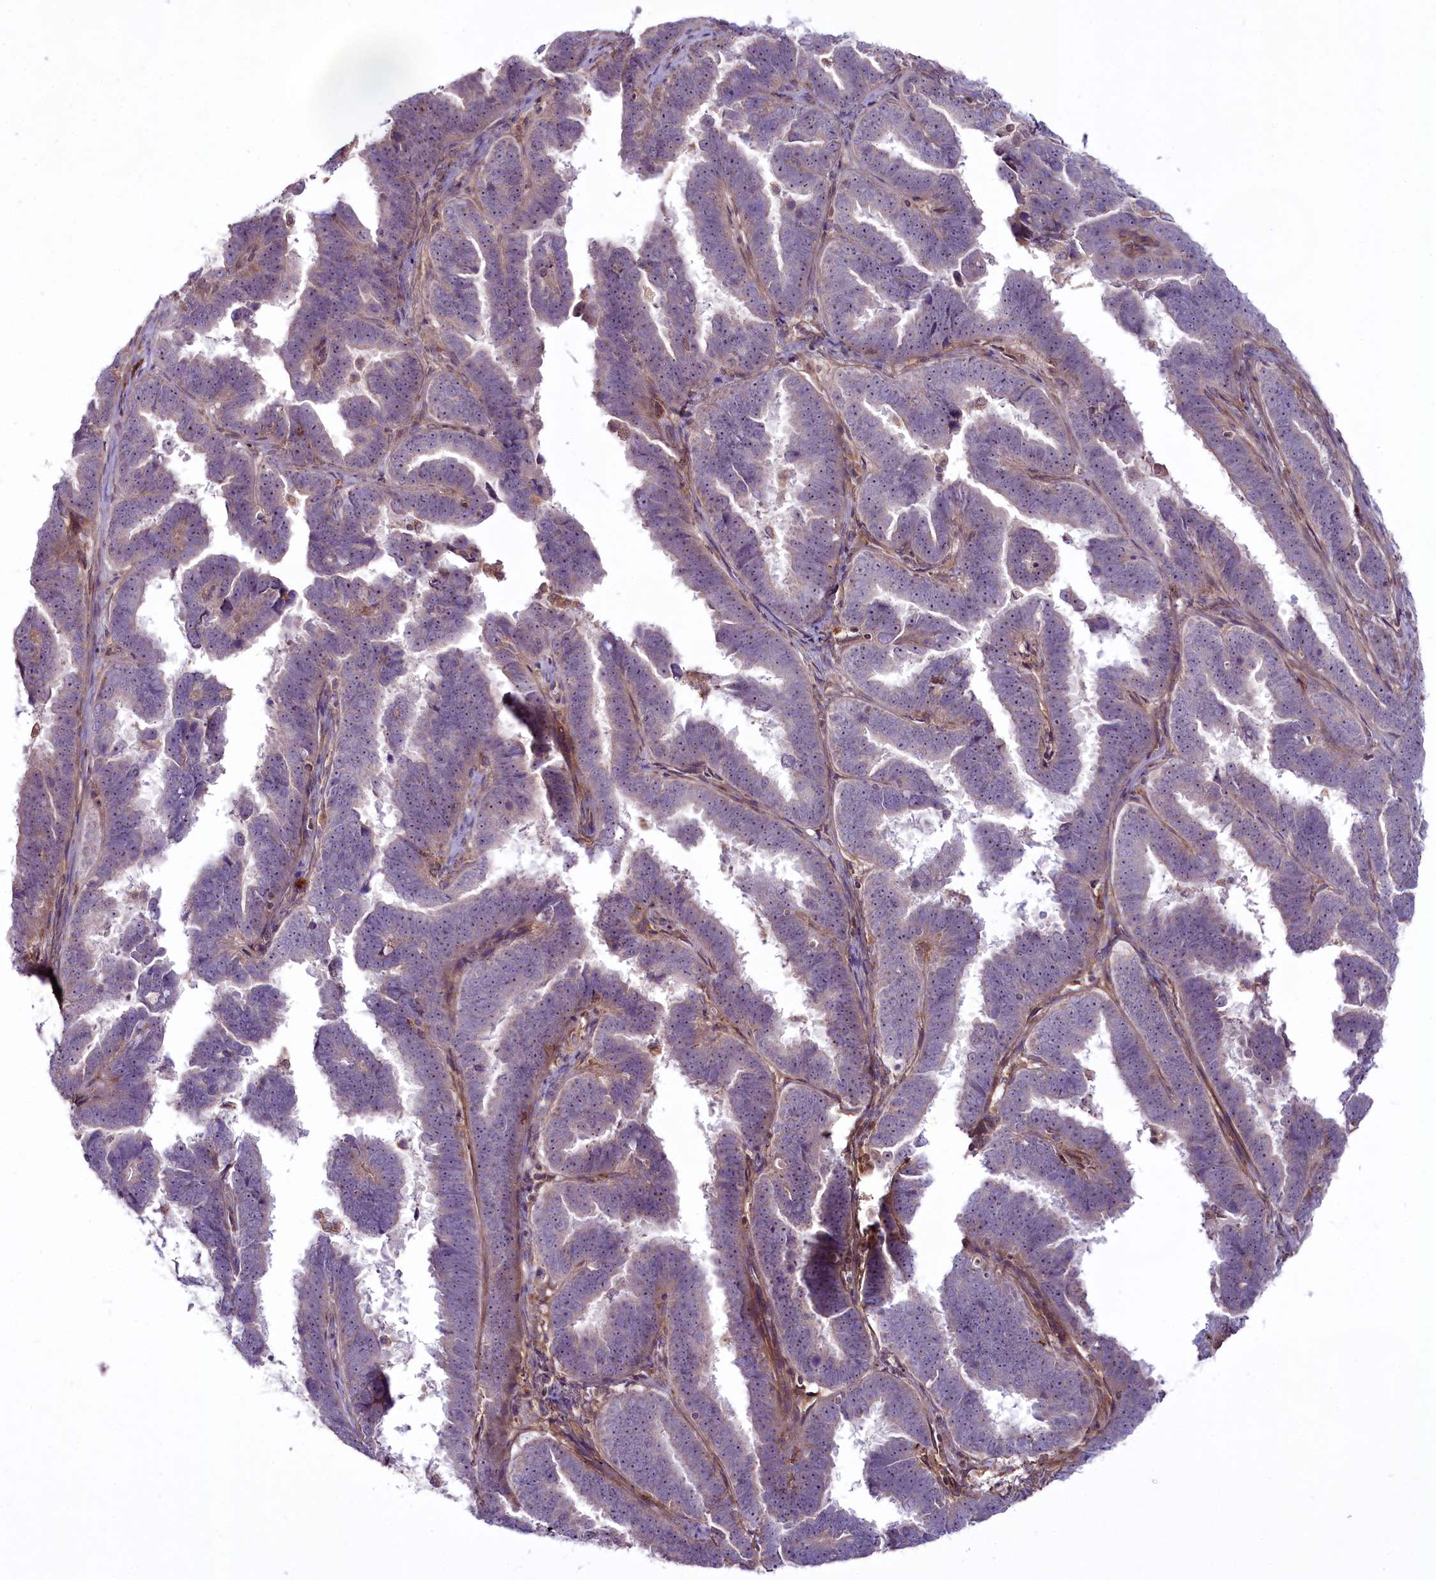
{"staining": {"intensity": "weak", "quantity": "25%-75%", "location": "nuclear"}, "tissue": "endometrial cancer", "cell_type": "Tumor cells", "image_type": "cancer", "snomed": [{"axis": "morphology", "description": "Adenocarcinoma, NOS"}, {"axis": "topography", "description": "Endometrium"}], "caption": "Human endometrial cancer stained with a brown dye exhibits weak nuclear positive expression in about 25%-75% of tumor cells.", "gene": "RSBN1", "patient": {"sex": "female", "age": 75}}